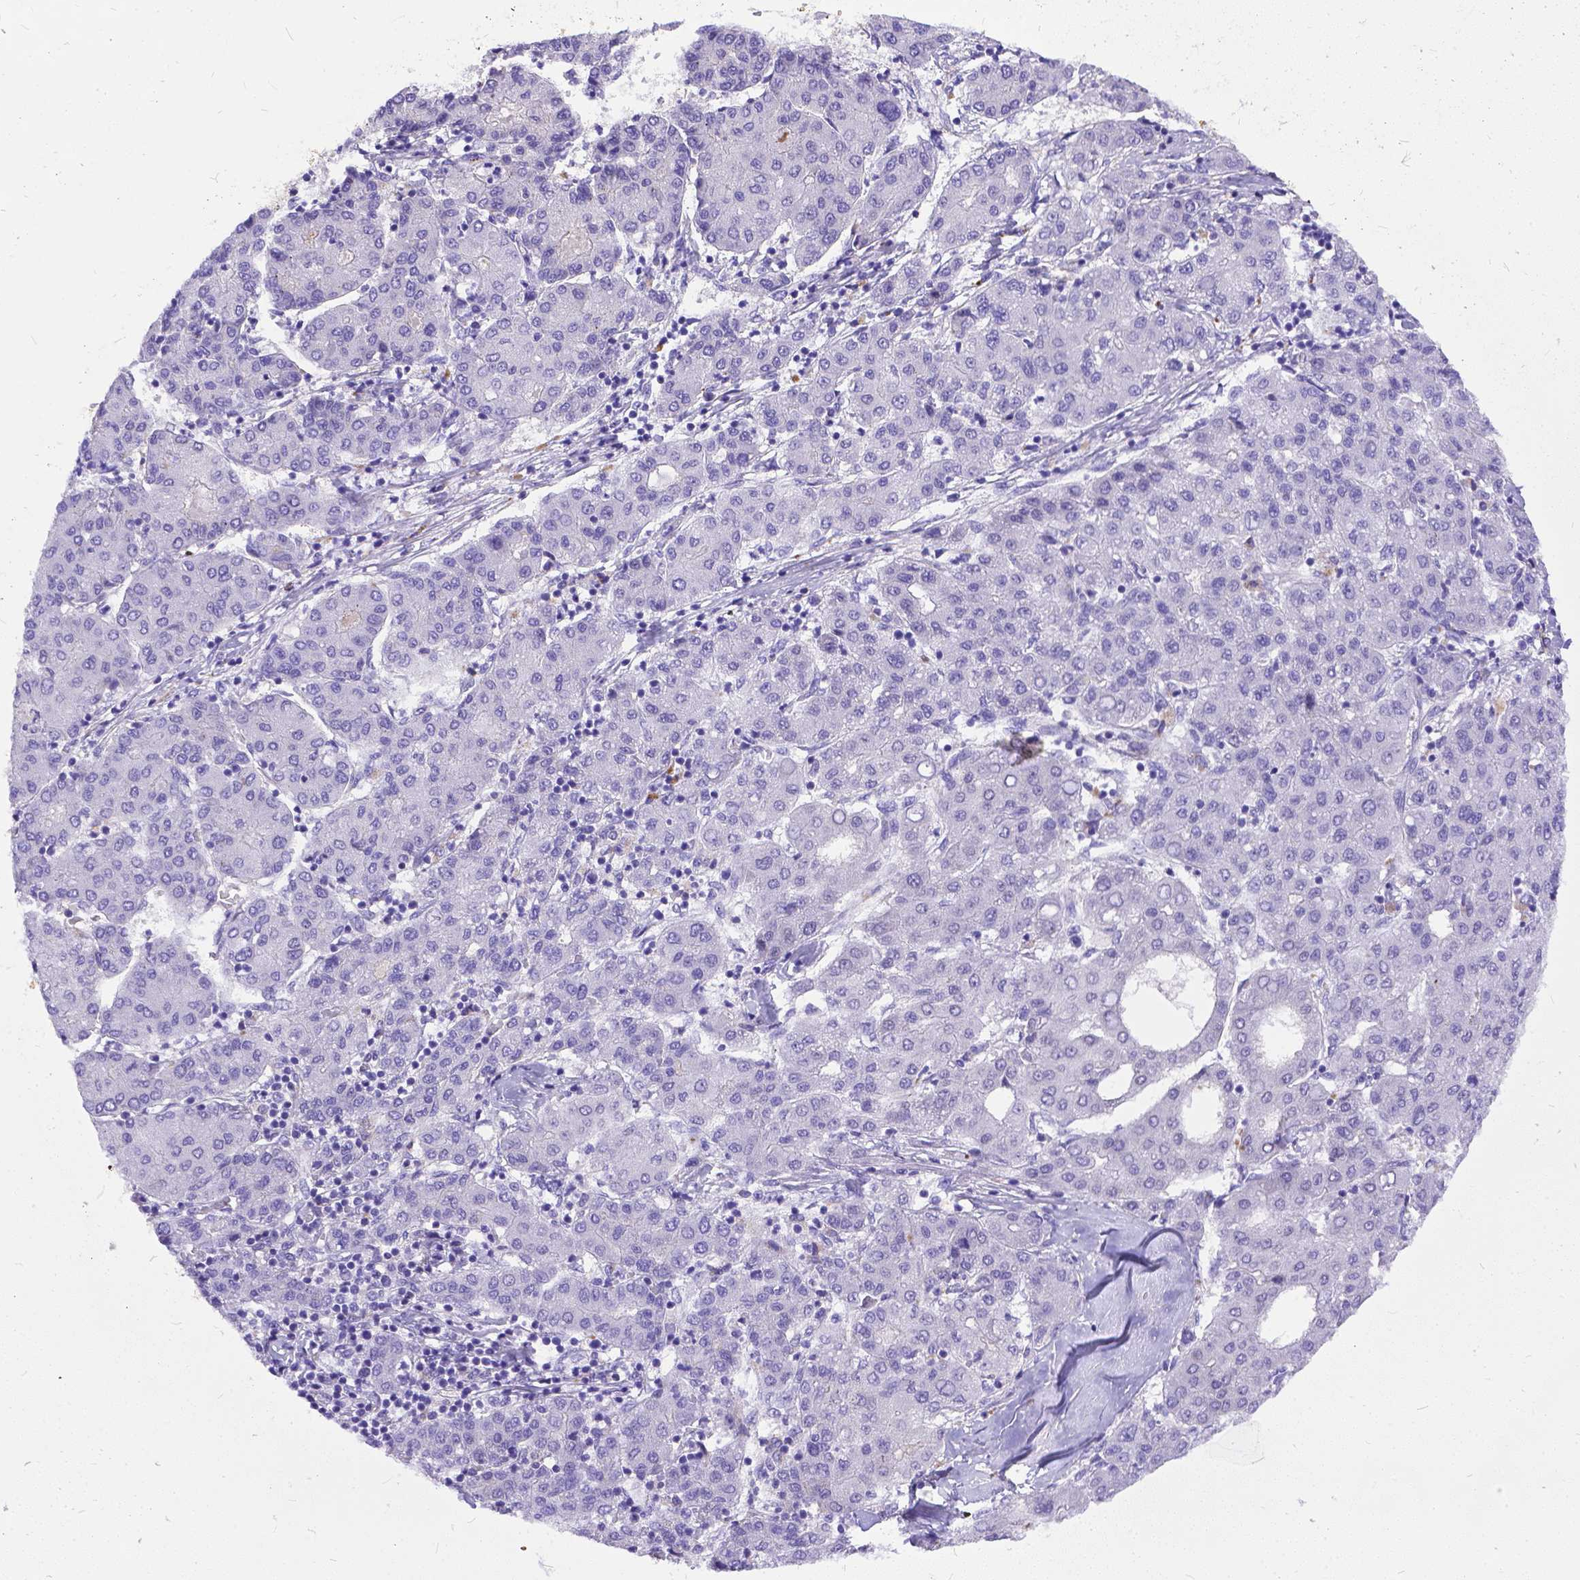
{"staining": {"intensity": "negative", "quantity": "none", "location": "none"}, "tissue": "liver cancer", "cell_type": "Tumor cells", "image_type": "cancer", "snomed": [{"axis": "morphology", "description": "Carcinoma, Hepatocellular, NOS"}, {"axis": "topography", "description": "Liver"}], "caption": "There is no significant staining in tumor cells of liver cancer. (DAB (3,3'-diaminobenzidine) IHC with hematoxylin counter stain).", "gene": "DLEC1", "patient": {"sex": "male", "age": 65}}